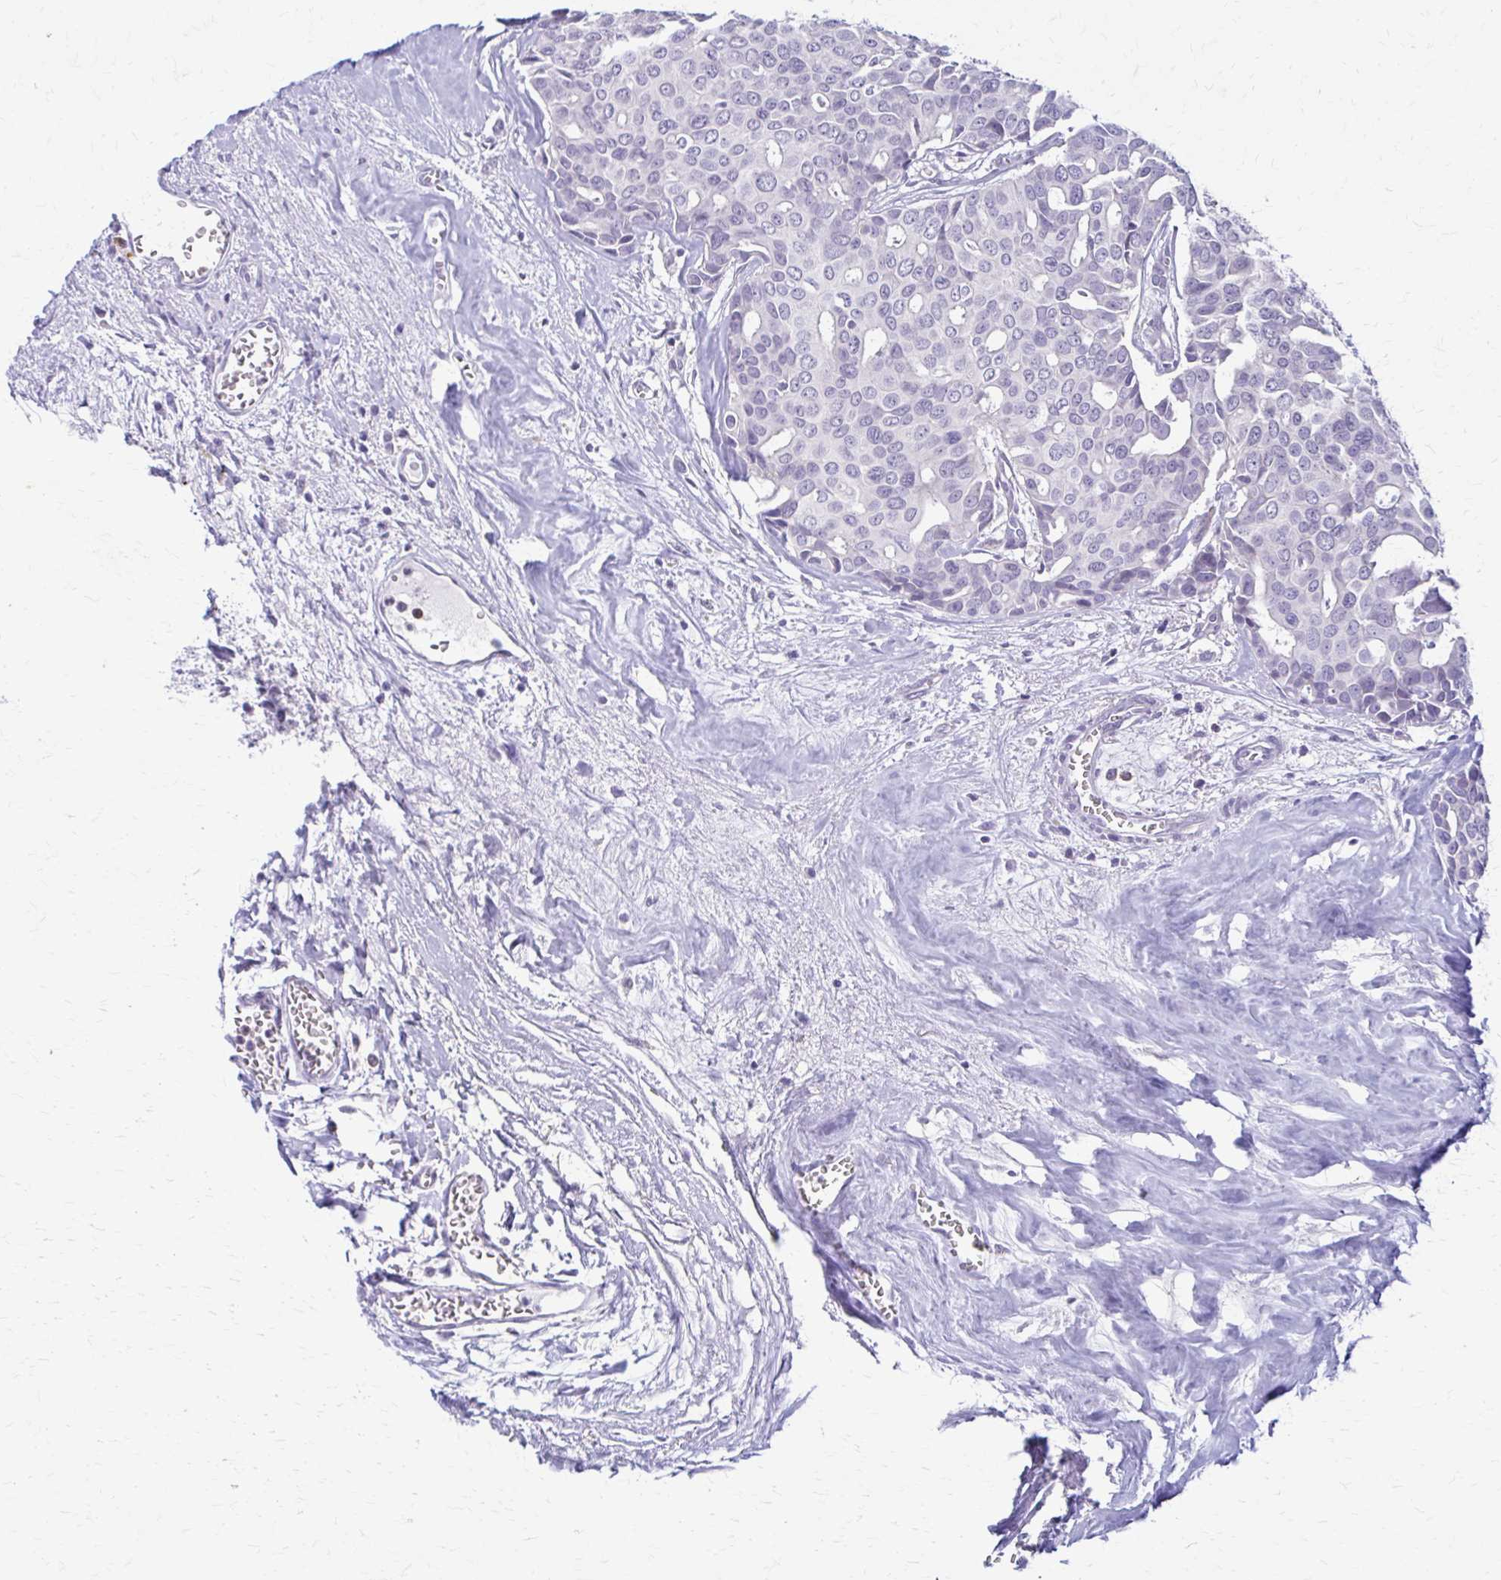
{"staining": {"intensity": "negative", "quantity": "none", "location": "none"}, "tissue": "breast cancer", "cell_type": "Tumor cells", "image_type": "cancer", "snomed": [{"axis": "morphology", "description": "Duct carcinoma"}, {"axis": "topography", "description": "Breast"}], "caption": "This is an immunohistochemistry (IHC) histopathology image of human breast cancer (infiltrating ductal carcinoma). There is no expression in tumor cells.", "gene": "PIK3AP1", "patient": {"sex": "female", "age": 54}}